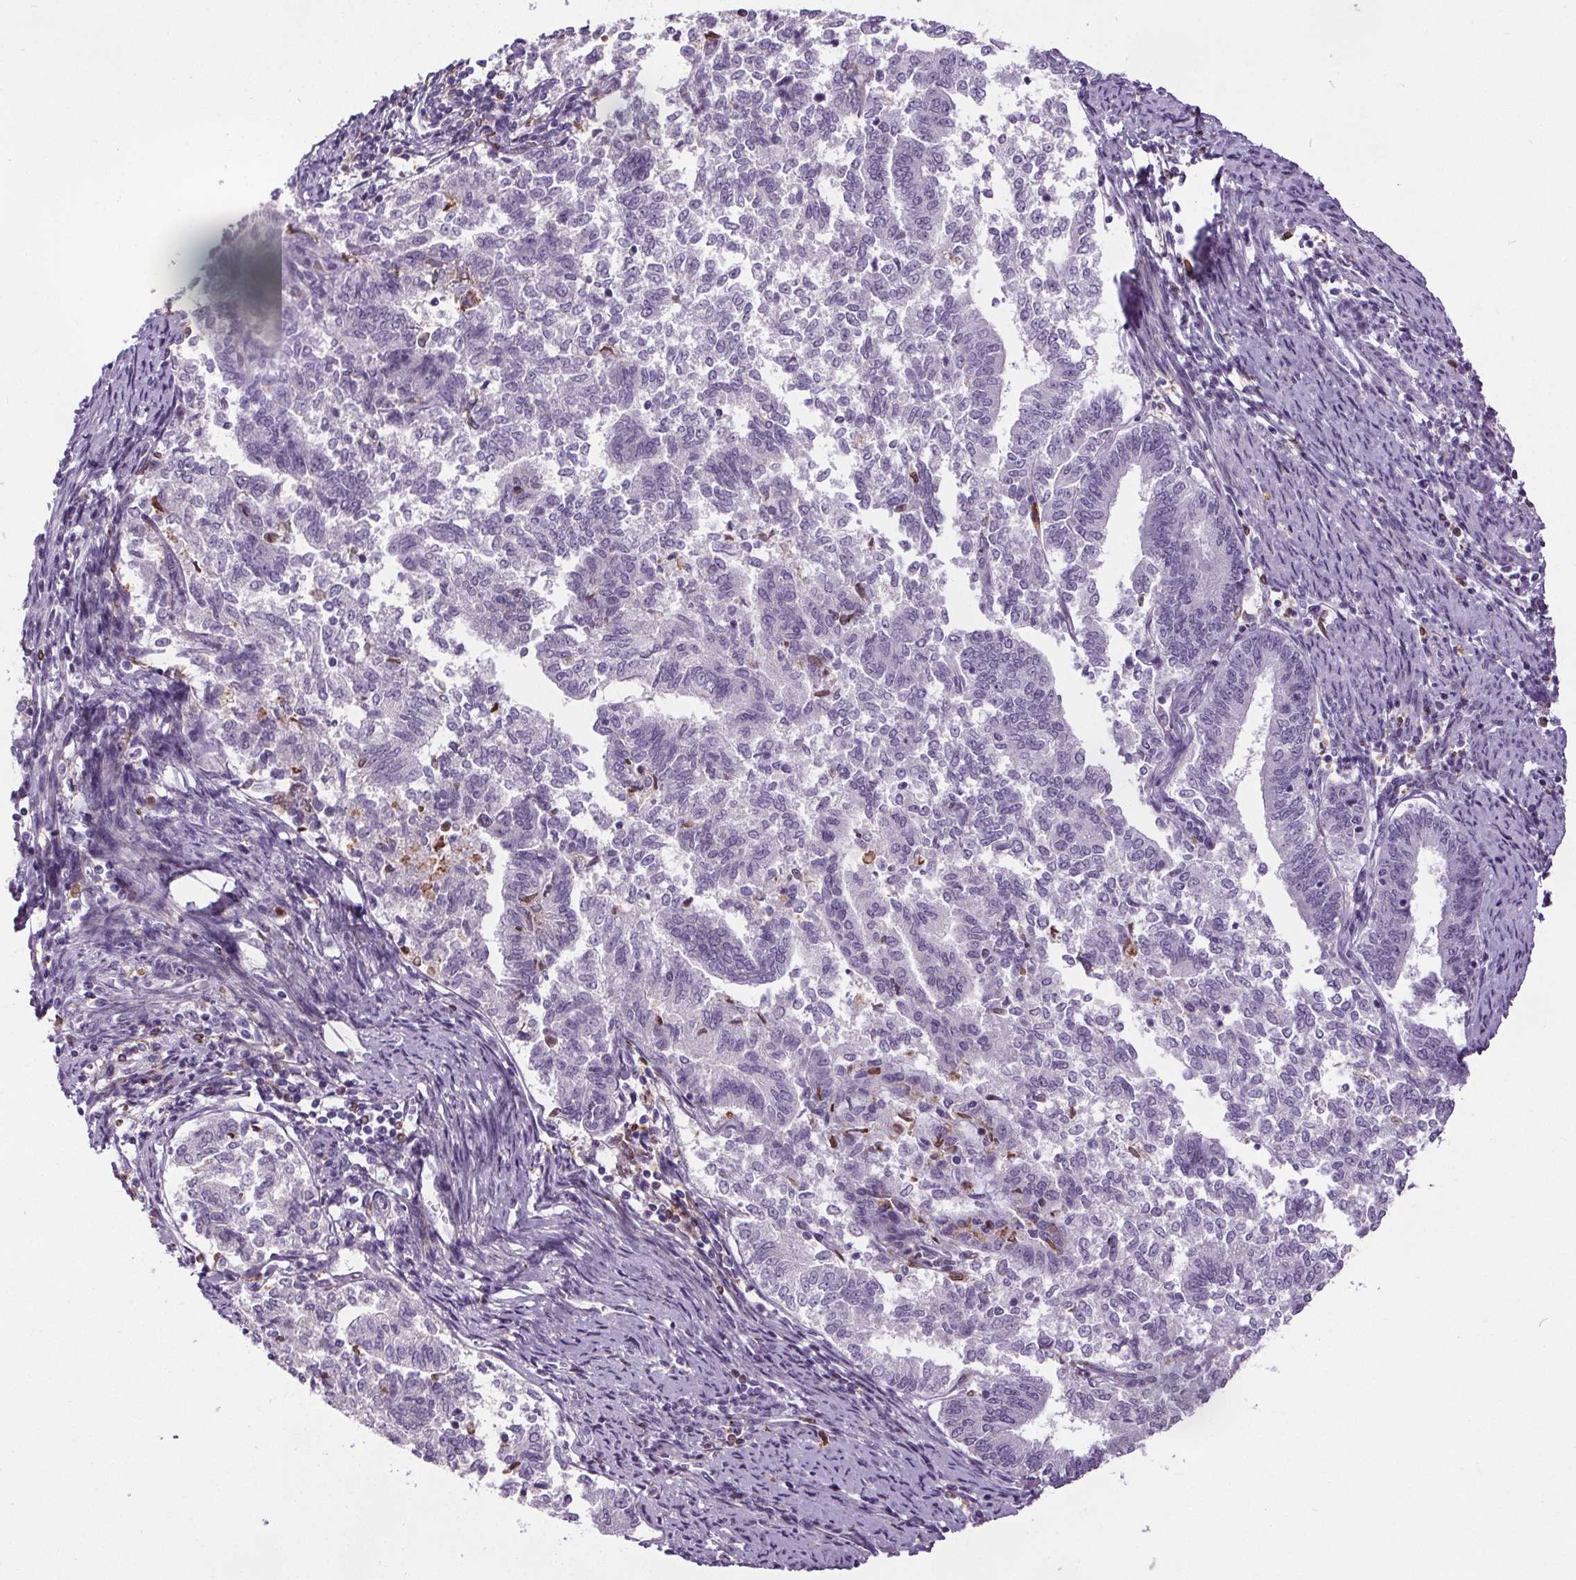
{"staining": {"intensity": "negative", "quantity": "none", "location": "none"}, "tissue": "endometrial cancer", "cell_type": "Tumor cells", "image_type": "cancer", "snomed": [{"axis": "morphology", "description": "Adenocarcinoma, NOS"}, {"axis": "topography", "description": "Endometrium"}], "caption": "This is an immunohistochemistry photomicrograph of human endometrial adenocarcinoma. There is no staining in tumor cells.", "gene": "TMEM240", "patient": {"sex": "female", "age": 65}}